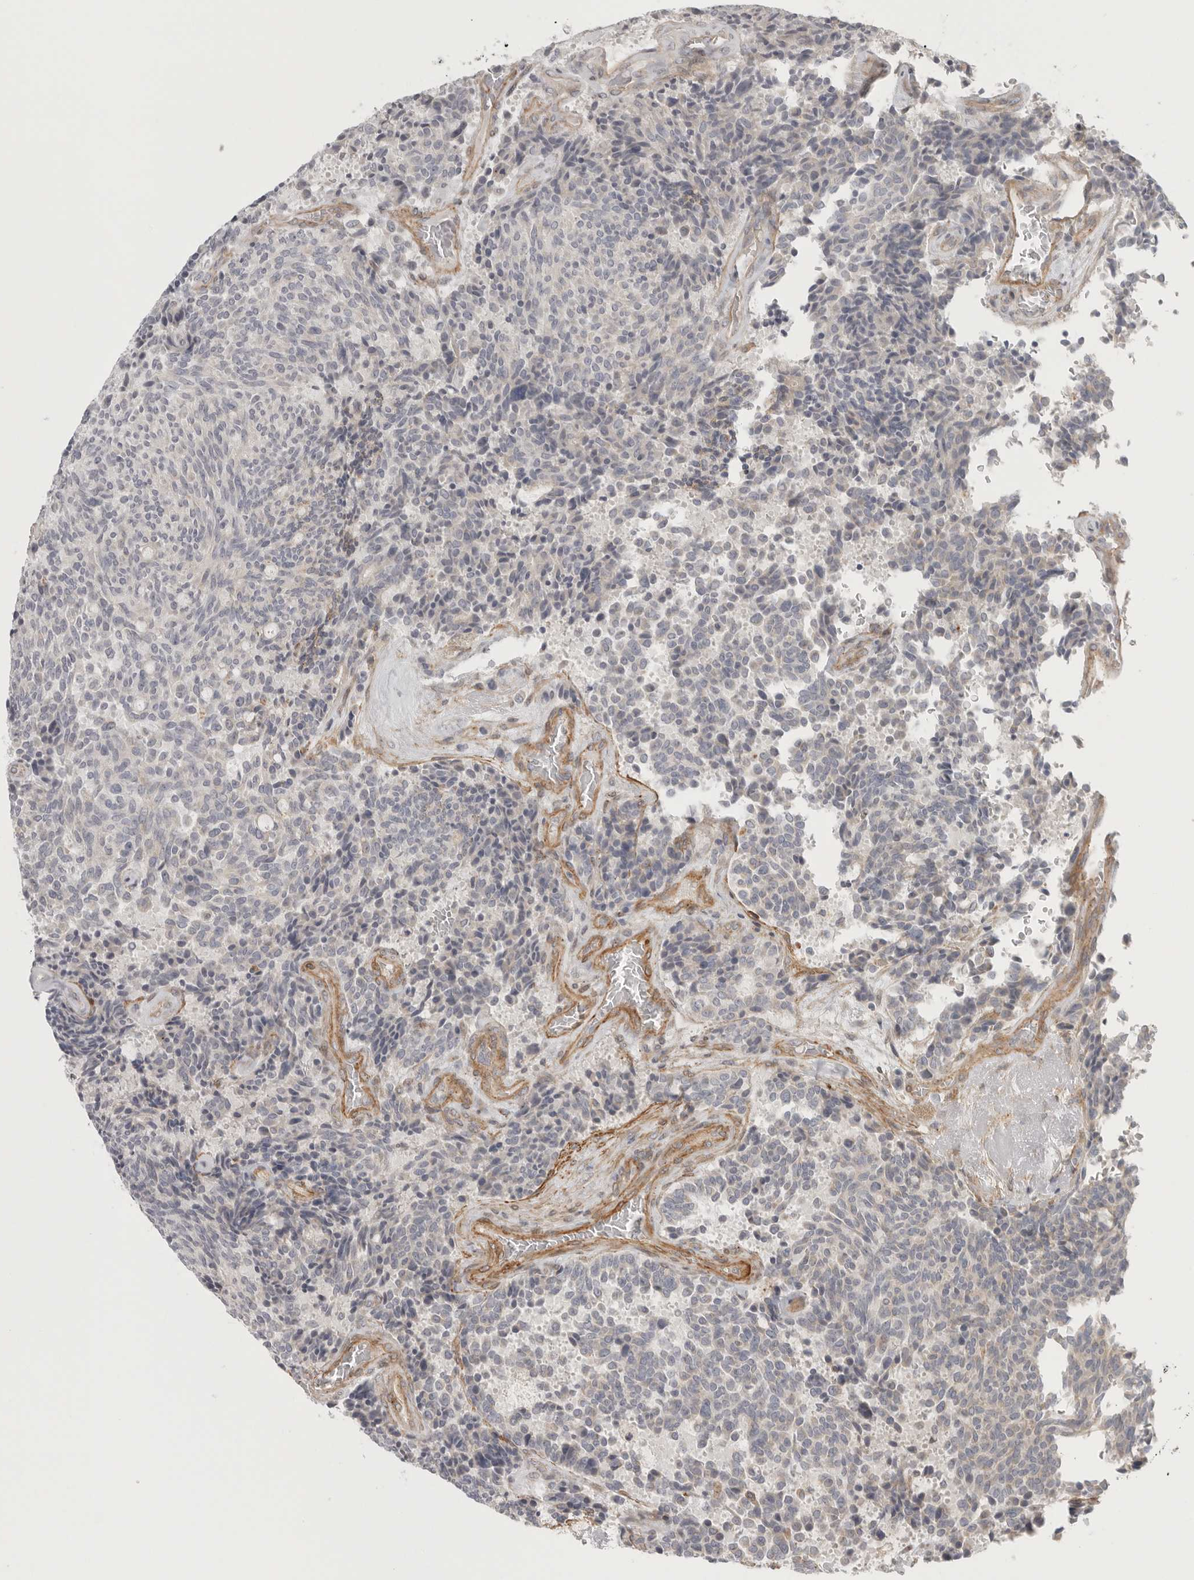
{"staining": {"intensity": "negative", "quantity": "none", "location": "none"}, "tissue": "carcinoid", "cell_type": "Tumor cells", "image_type": "cancer", "snomed": [{"axis": "morphology", "description": "Carcinoid, malignant, NOS"}, {"axis": "topography", "description": "Pancreas"}], "caption": "Immunohistochemistry (IHC) of carcinoid displays no expression in tumor cells. Nuclei are stained in blue.", "gene": "LONRF1", "patient": {"sex": "female", "age": 54}}